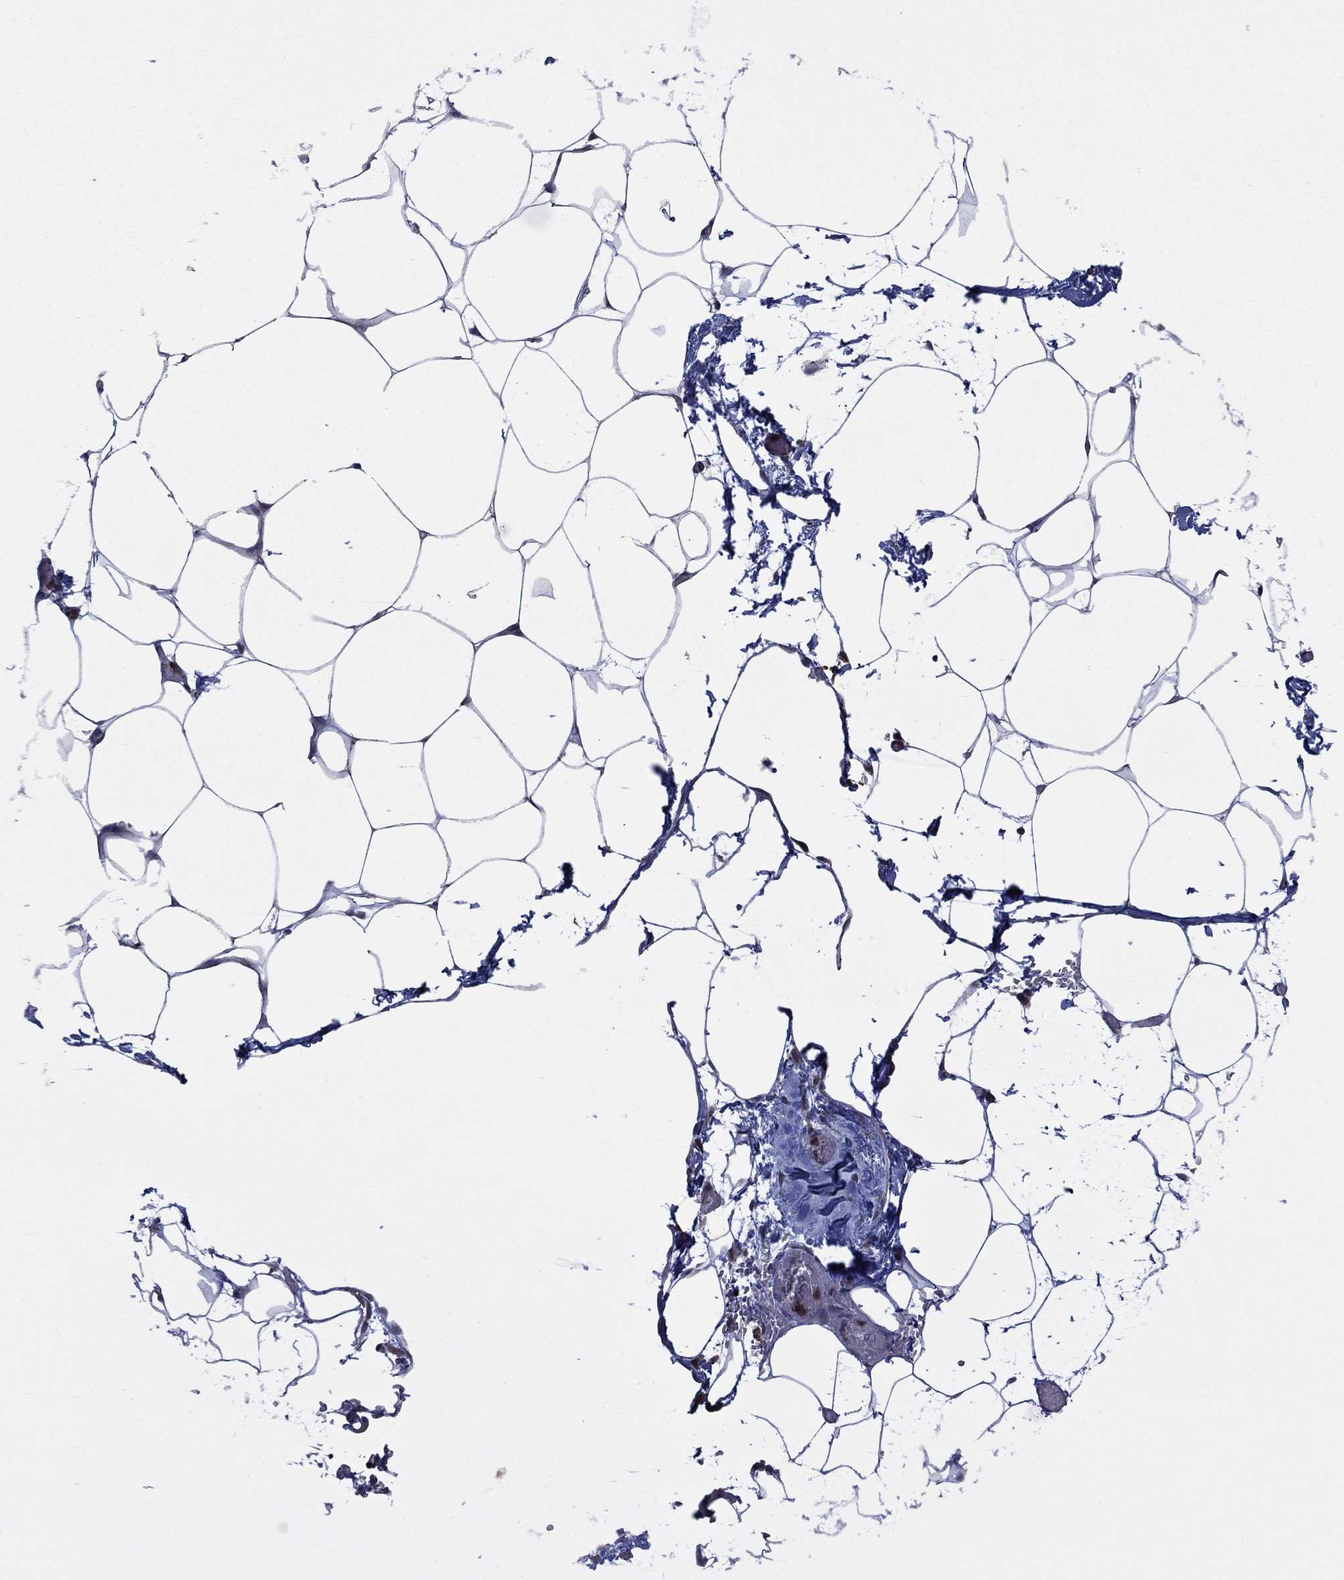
{"staining": {"intensity": "negative", "quantity": "none", "location": "none"}, "tissue": "adipose tissue", "cell_type": "Adipocytes", "image_type": "normal", "snomed": [{"axis": "morphology", "description": "Normal tissue, NOS"}, {"axis": "topography", "description": "Adipose tissue"}], "caption": "This is a histopathology image of immunohistochemistry (IHC) staining of benign adipose tissue, which shows no expression in adipocytes. The staining was performed using DAB (3,3'-diaminobenzidine) to visualize the protein expression in brown, while the nuclei were stained in blue with hematoxylin (Magnification: 20x).", "gene": "MEA1", "patient": {"sex": "male", "age": 57}}